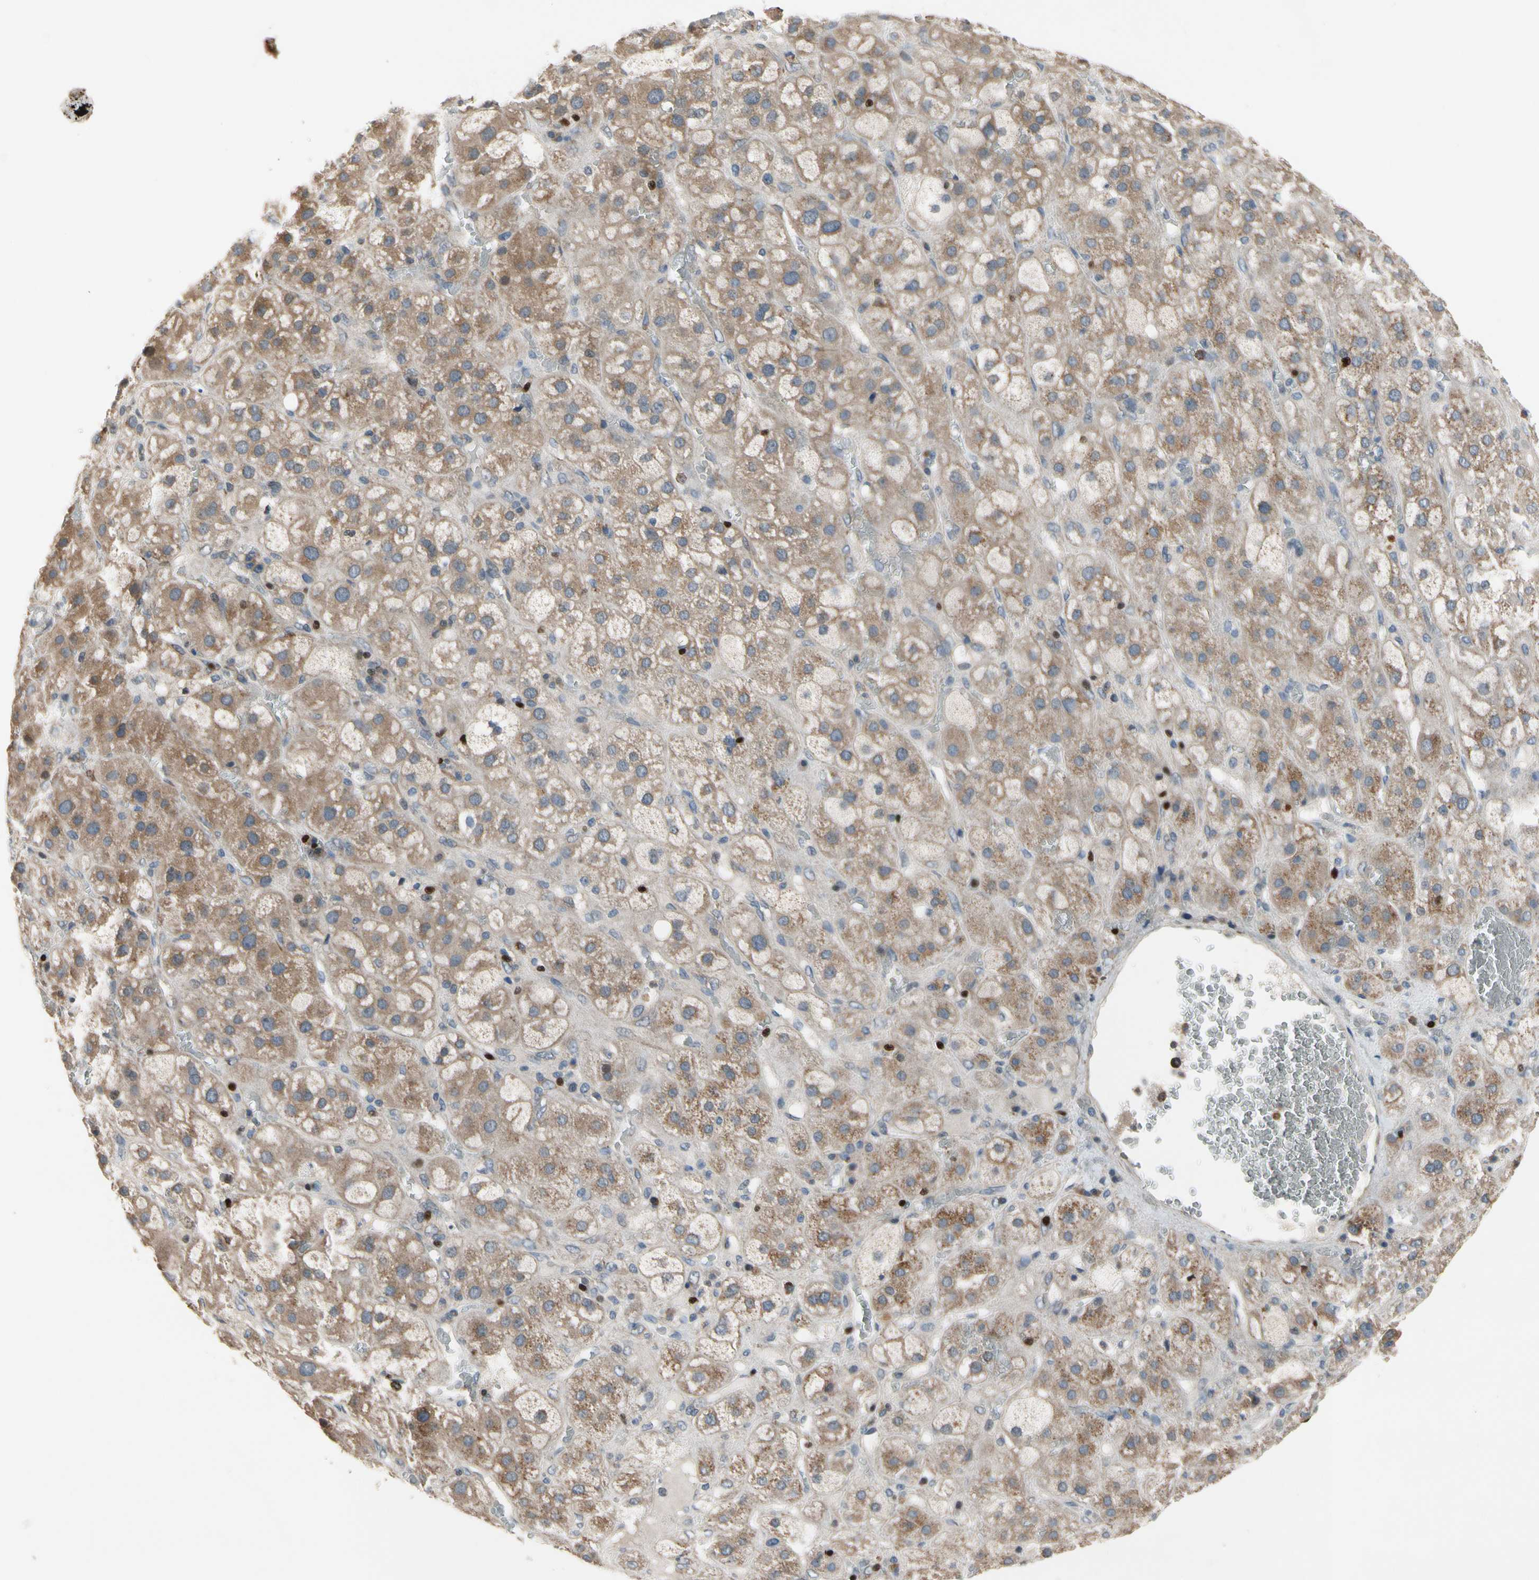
{"staining": {"intensity": "weak", "quantity": ">75%", "location": "cytoplasmic/membranous"}, "tissue": "adrenal gland", "cell_type": "Glandular cells", "image_type": "normal", "snomed": [{"axis": "morphology", "description": "Normal tissue, NOS"}, {"axis": "topography", "description": "Adrenal gland"}], "caption": "The image shows immunohistochemical staining of normal adrenal gland. There is weak cytoplasmic/membranous staining is appreciated in approximately >75% of glandular cells.", "gene": "TBX21", "patient": {"sex": "female", "age": 47}}